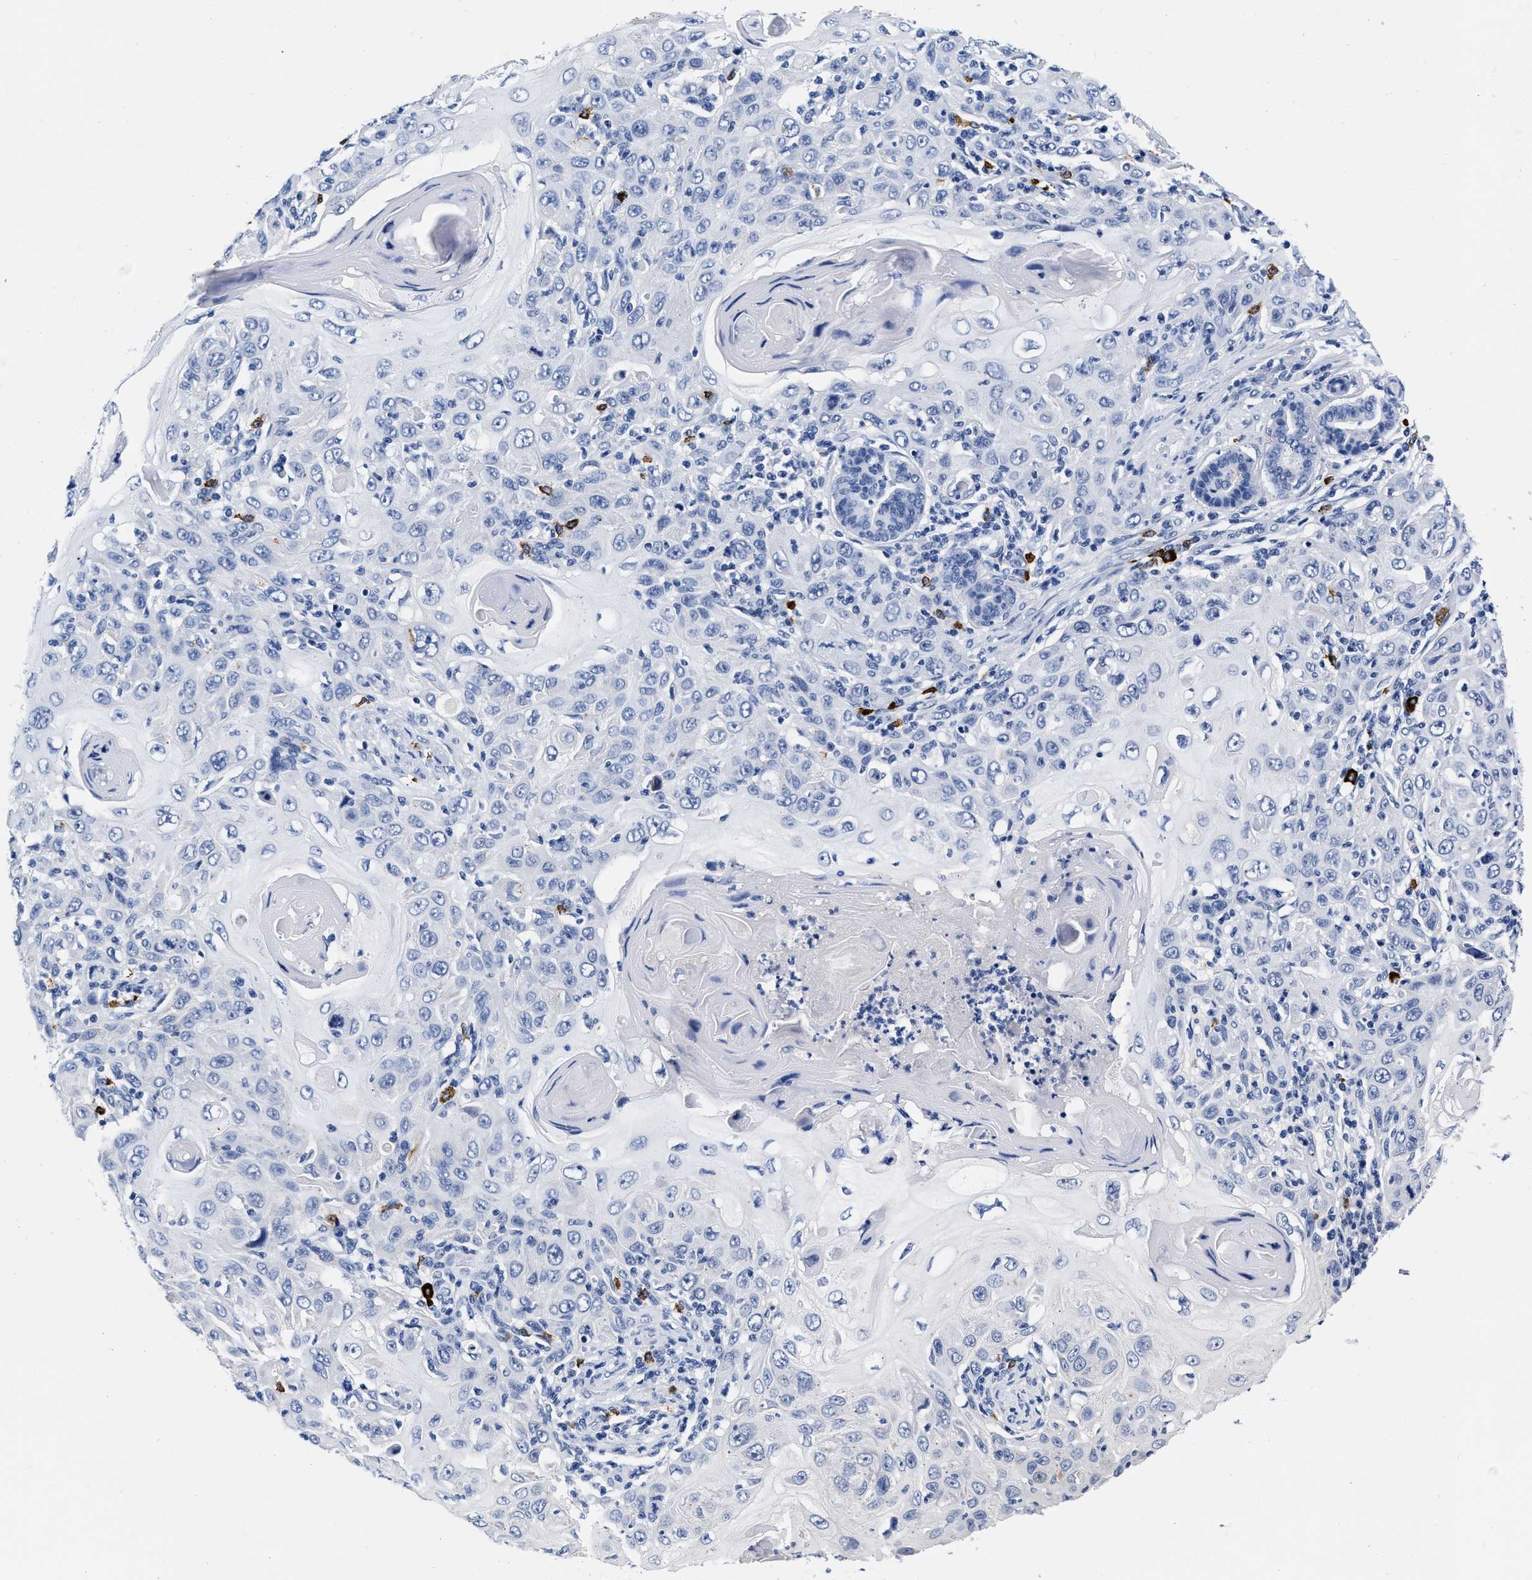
{"staining": {"intensity": "negative", "quantity": "none", "location": "none"}, "tissue": "skin cancer", "cell_type": "Tumor cells", "image_type": "cancer", "snomed": [{"axis": "morphology", "description": "Squamous cell carcinoma, NOS"}, {"axis": "topography", "description": "Skin"}], "caption": "Squamous cell carcinoma (skin) stained for a protein using immunohistochemistry (IHC) demonstrates no expression tumor cells.", "gene": "CER1", "patient": {"sex": "female", "age": 88}}